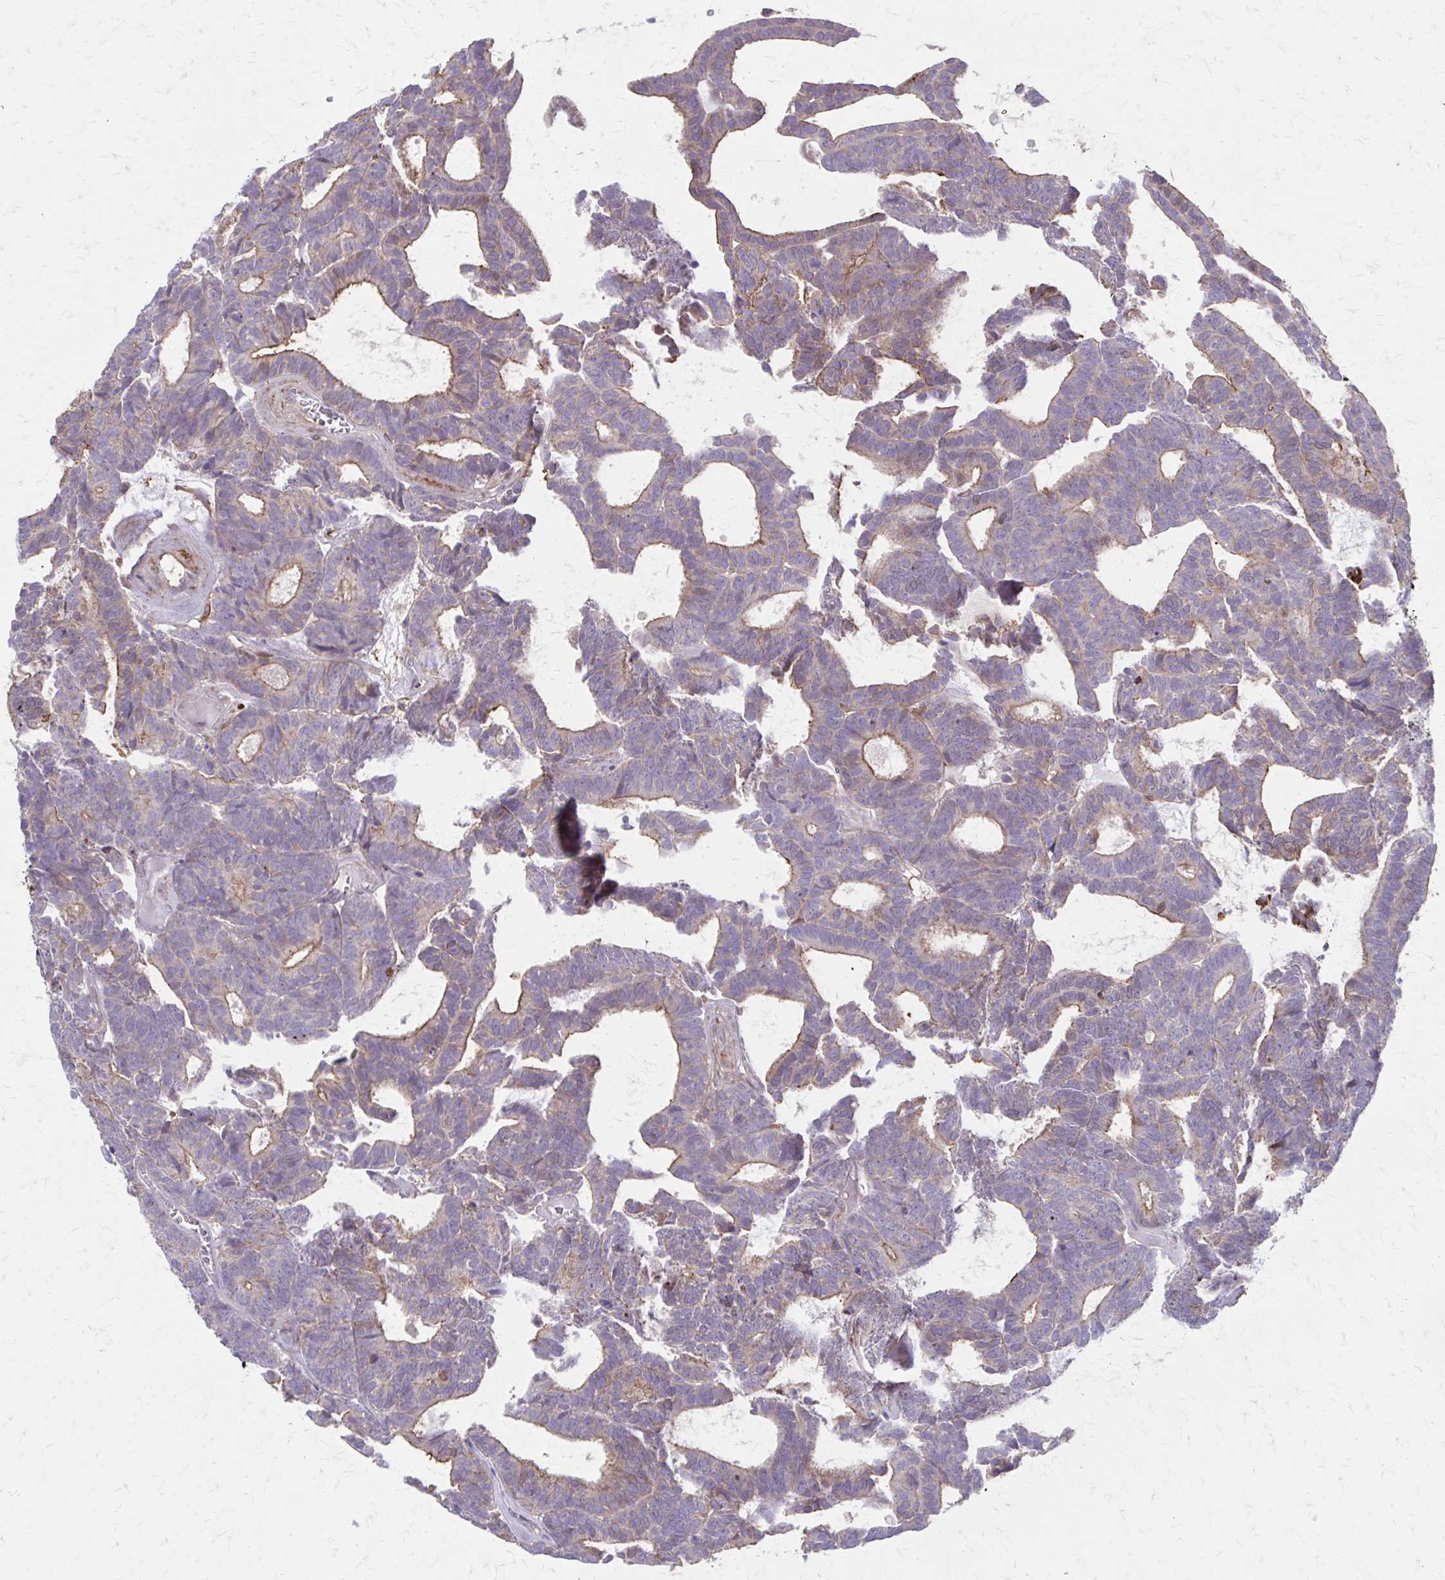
{"staining": {"intensity": "weak", "quantity": "25%-75%", "location": "cytoplasmic/membranous"}, "tissue": "head and neck cancer", "cell_type": "Tumor cells", "image_type": "cancer", "snomed": [{"axis": "morphology", "description": "Adenocarcinoma, NOS"}, {"axis": "topography", "description": "Head-Neck"}], "caption": "A histopathology image of human head and neck cancer stained for a protein exhibits weak cytoplasmic/membranous brown staining in tumor cells. The staining was performed using DAB (3,3'-diaminobenzidine) to visualize the protein expression in brown, while the nuclei were stained in blue with hematoxylin (Magnification: 20x).", "gene": "MMP14", "patient": {"sex": "female", "age": 81}}